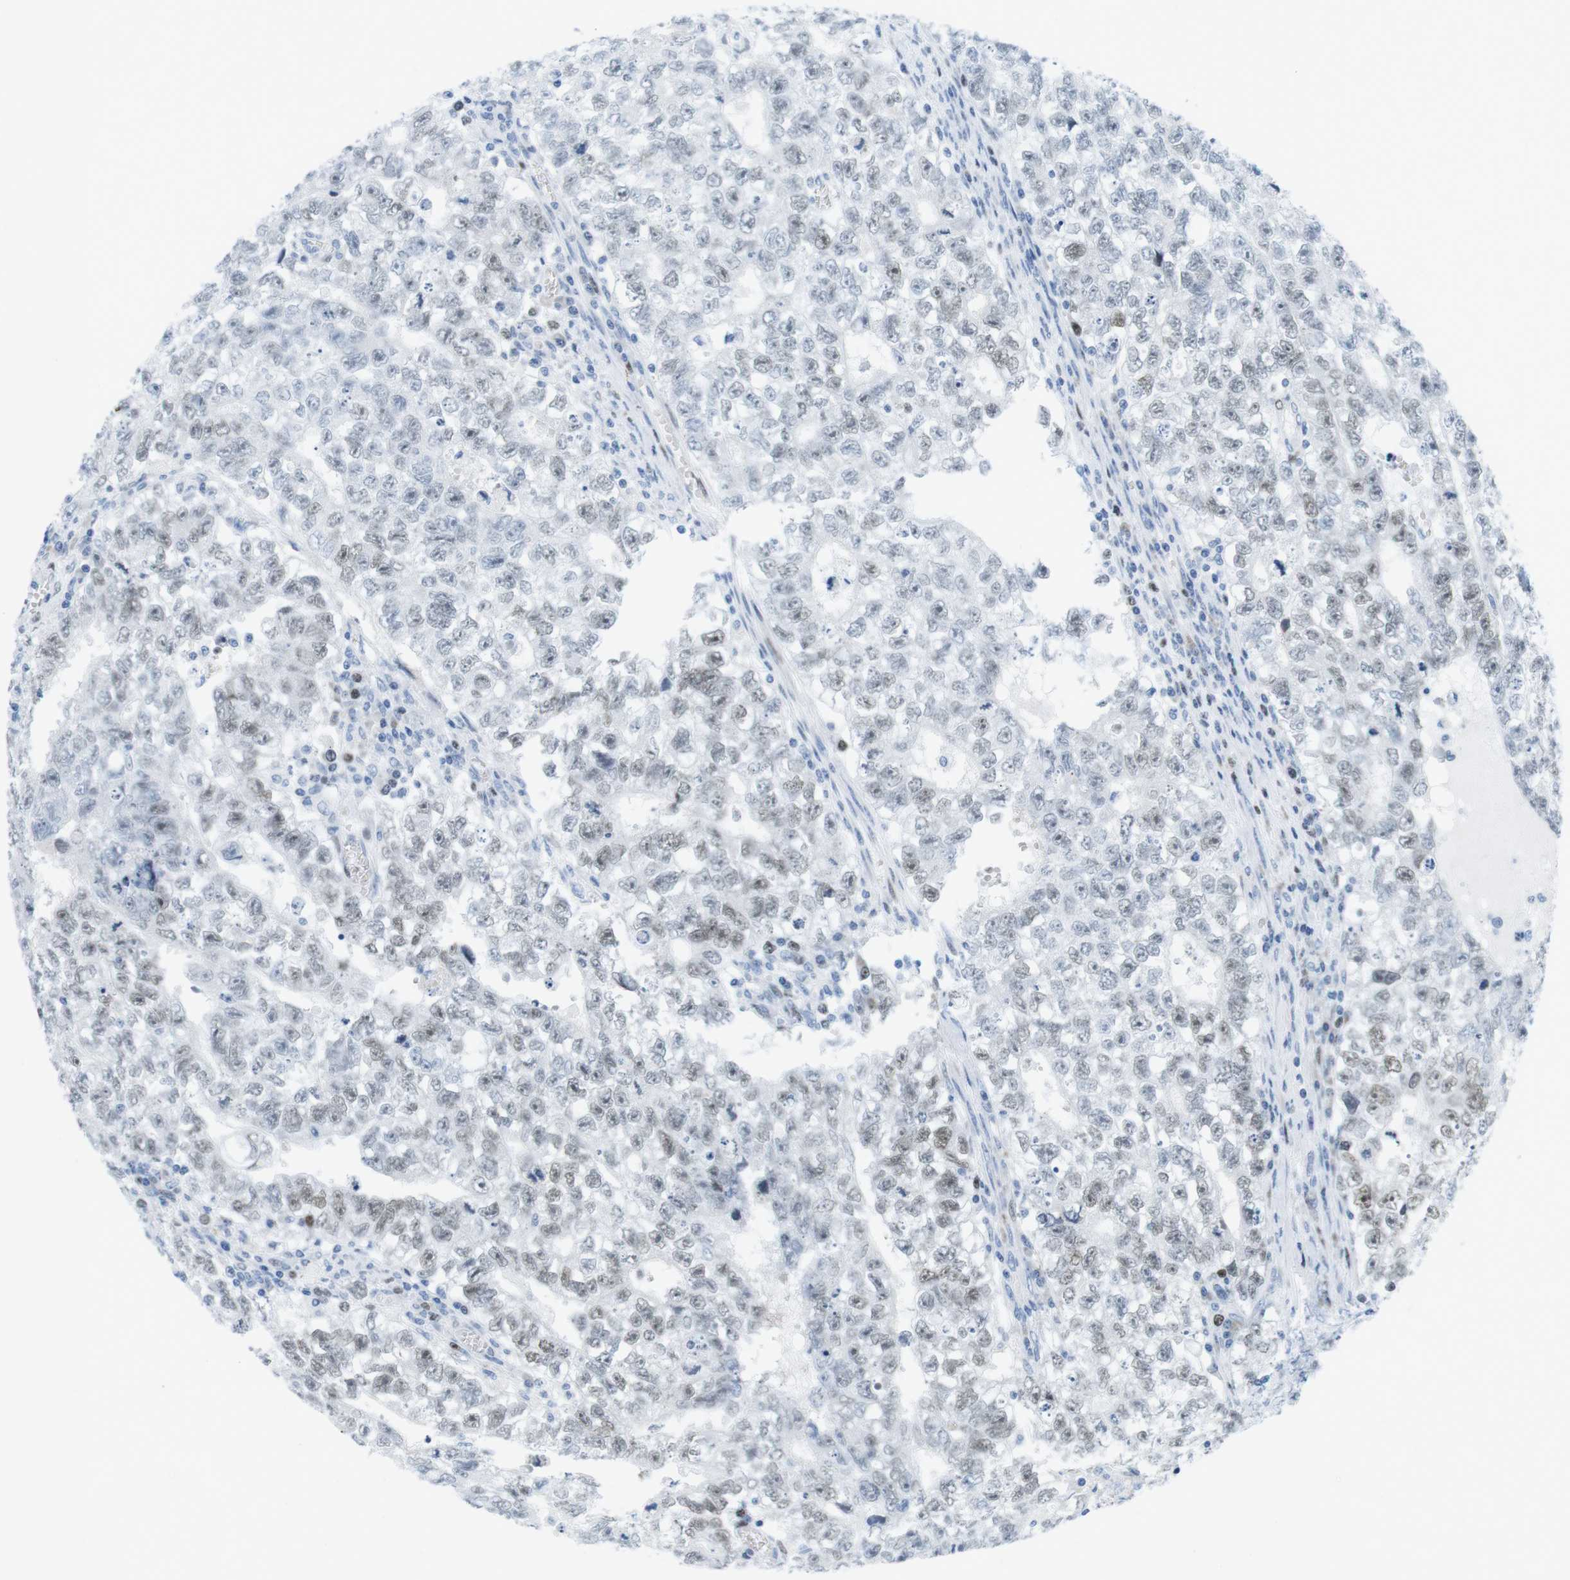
{"staining": {"intensity": "weak", "quantity": "<25%", "location": "nuclear"}, "tissue": "testis cancer", "cell_type": "Tumor cells", "image_type": "cancer", "snomed": [{"axis": "morphology", "description": "Seminoma, NOS"}, {"axis": "morphology", "description": "Carcinoma, Embryonal, NOS"}, {"axis": "topography", "description": "Testis"}], "caption": "There is no significant positivity in tumor cells of testis cancer (embryonal carcinoma).", "gene": "CHAF1A", "patient": {"sex": "male", "age": 38}}